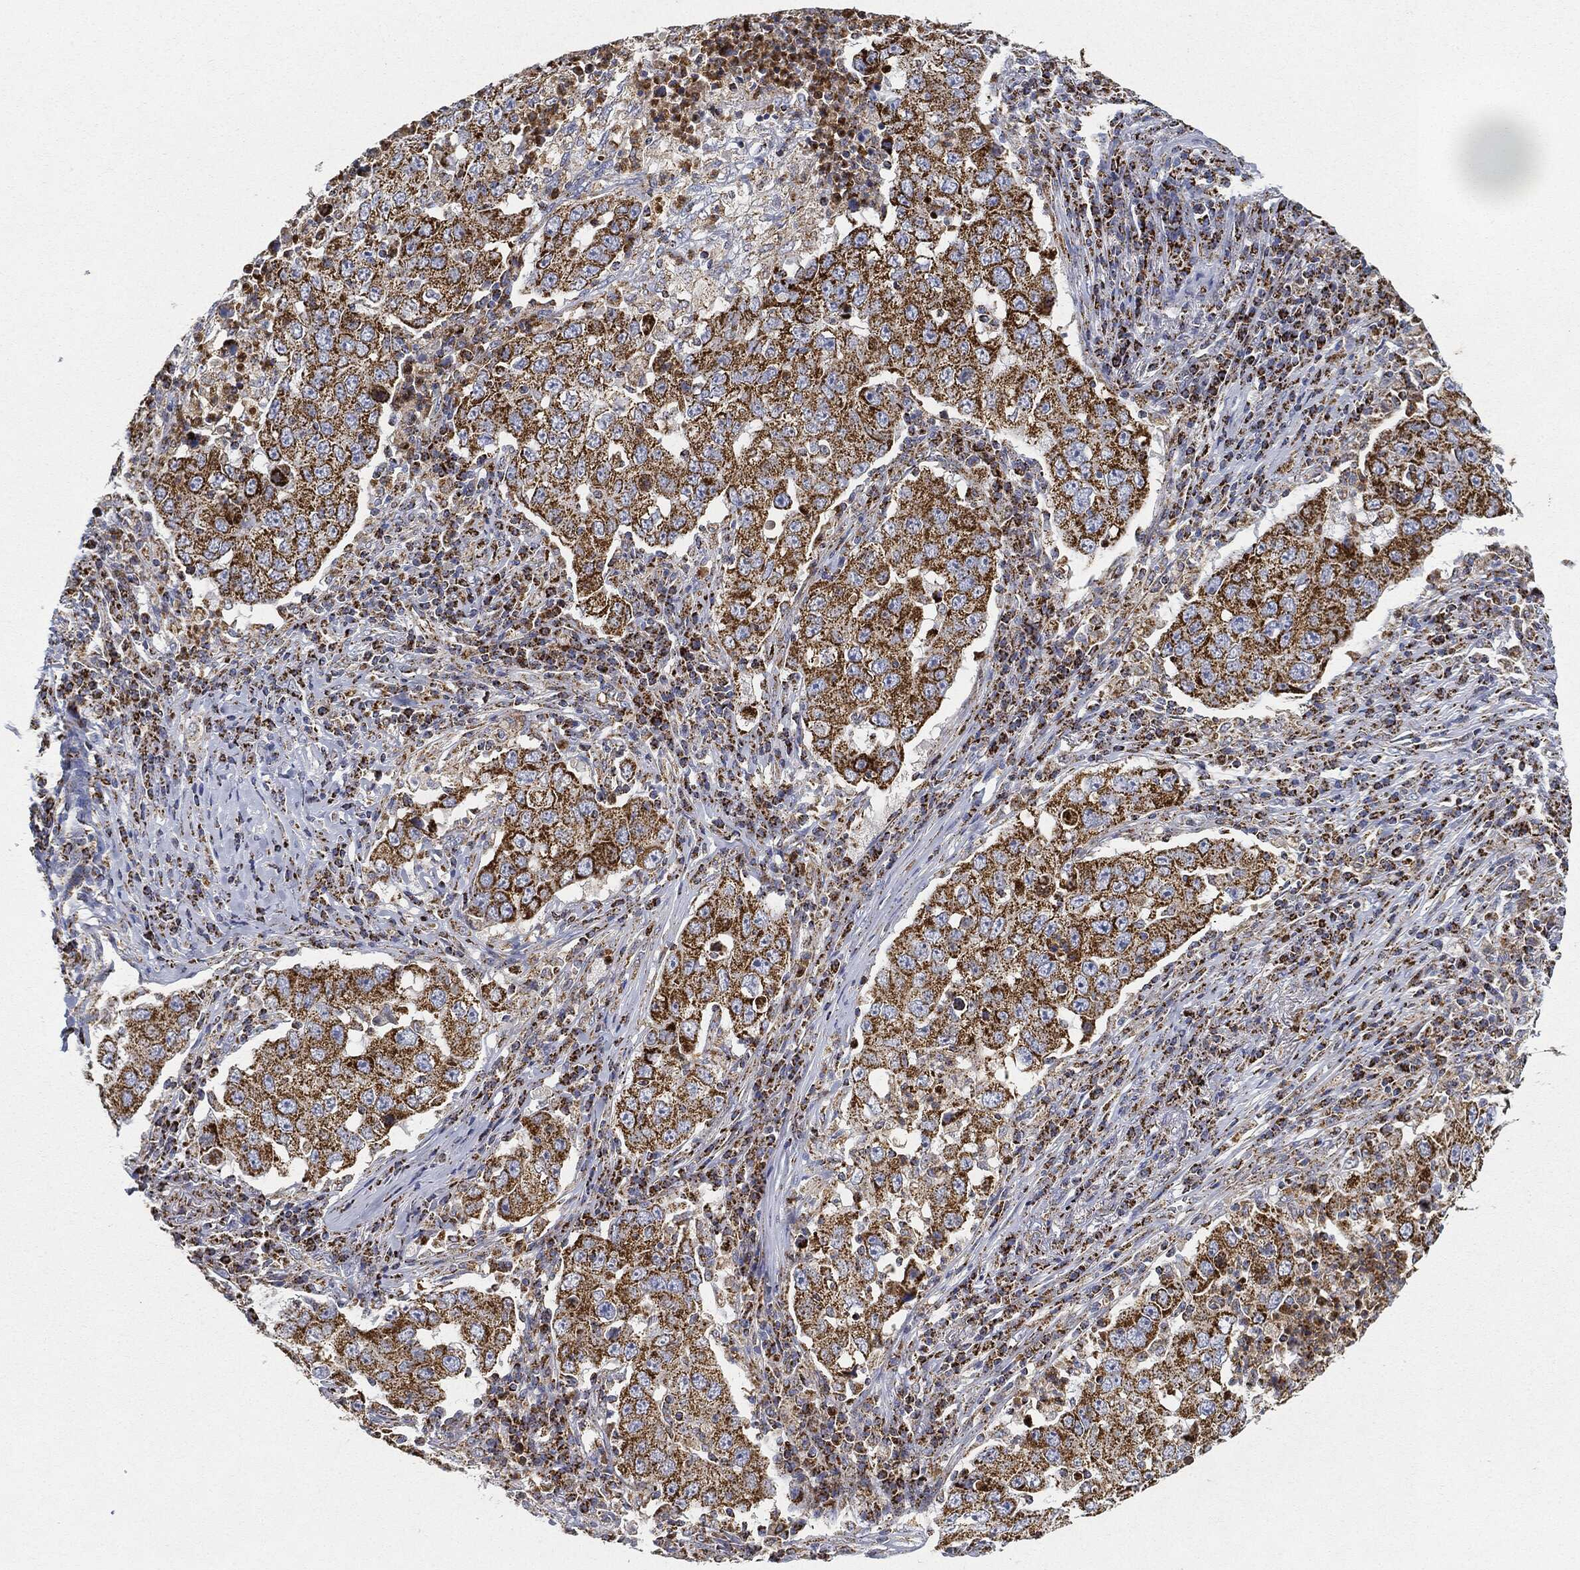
{"staining": {"intensity": "strong", "quantity": ">75%", "location": "cytoplasmic/membranous"}, "tissue": "lung cancer", "cell_type": "Tumor cells", "image_type": "cancer", "snomed": [{"axis": "morphology", "description": "Adenocarcinoma, NOS"}, {"axis": "topography", "description": "Lung"}], "caption": "Immunohistochemical staining of adenocarcinoma (lung) shows high levels of strong cytoplasmic/membranous protein staining in about >75% of tumor cells. The staining is performed using DAB brown chromogen to label protein expression. The nuclei are counter-stained blue using hematoxylin.", "gene": "CAPN15", "patient": {"sex": "male", "age": 73}}